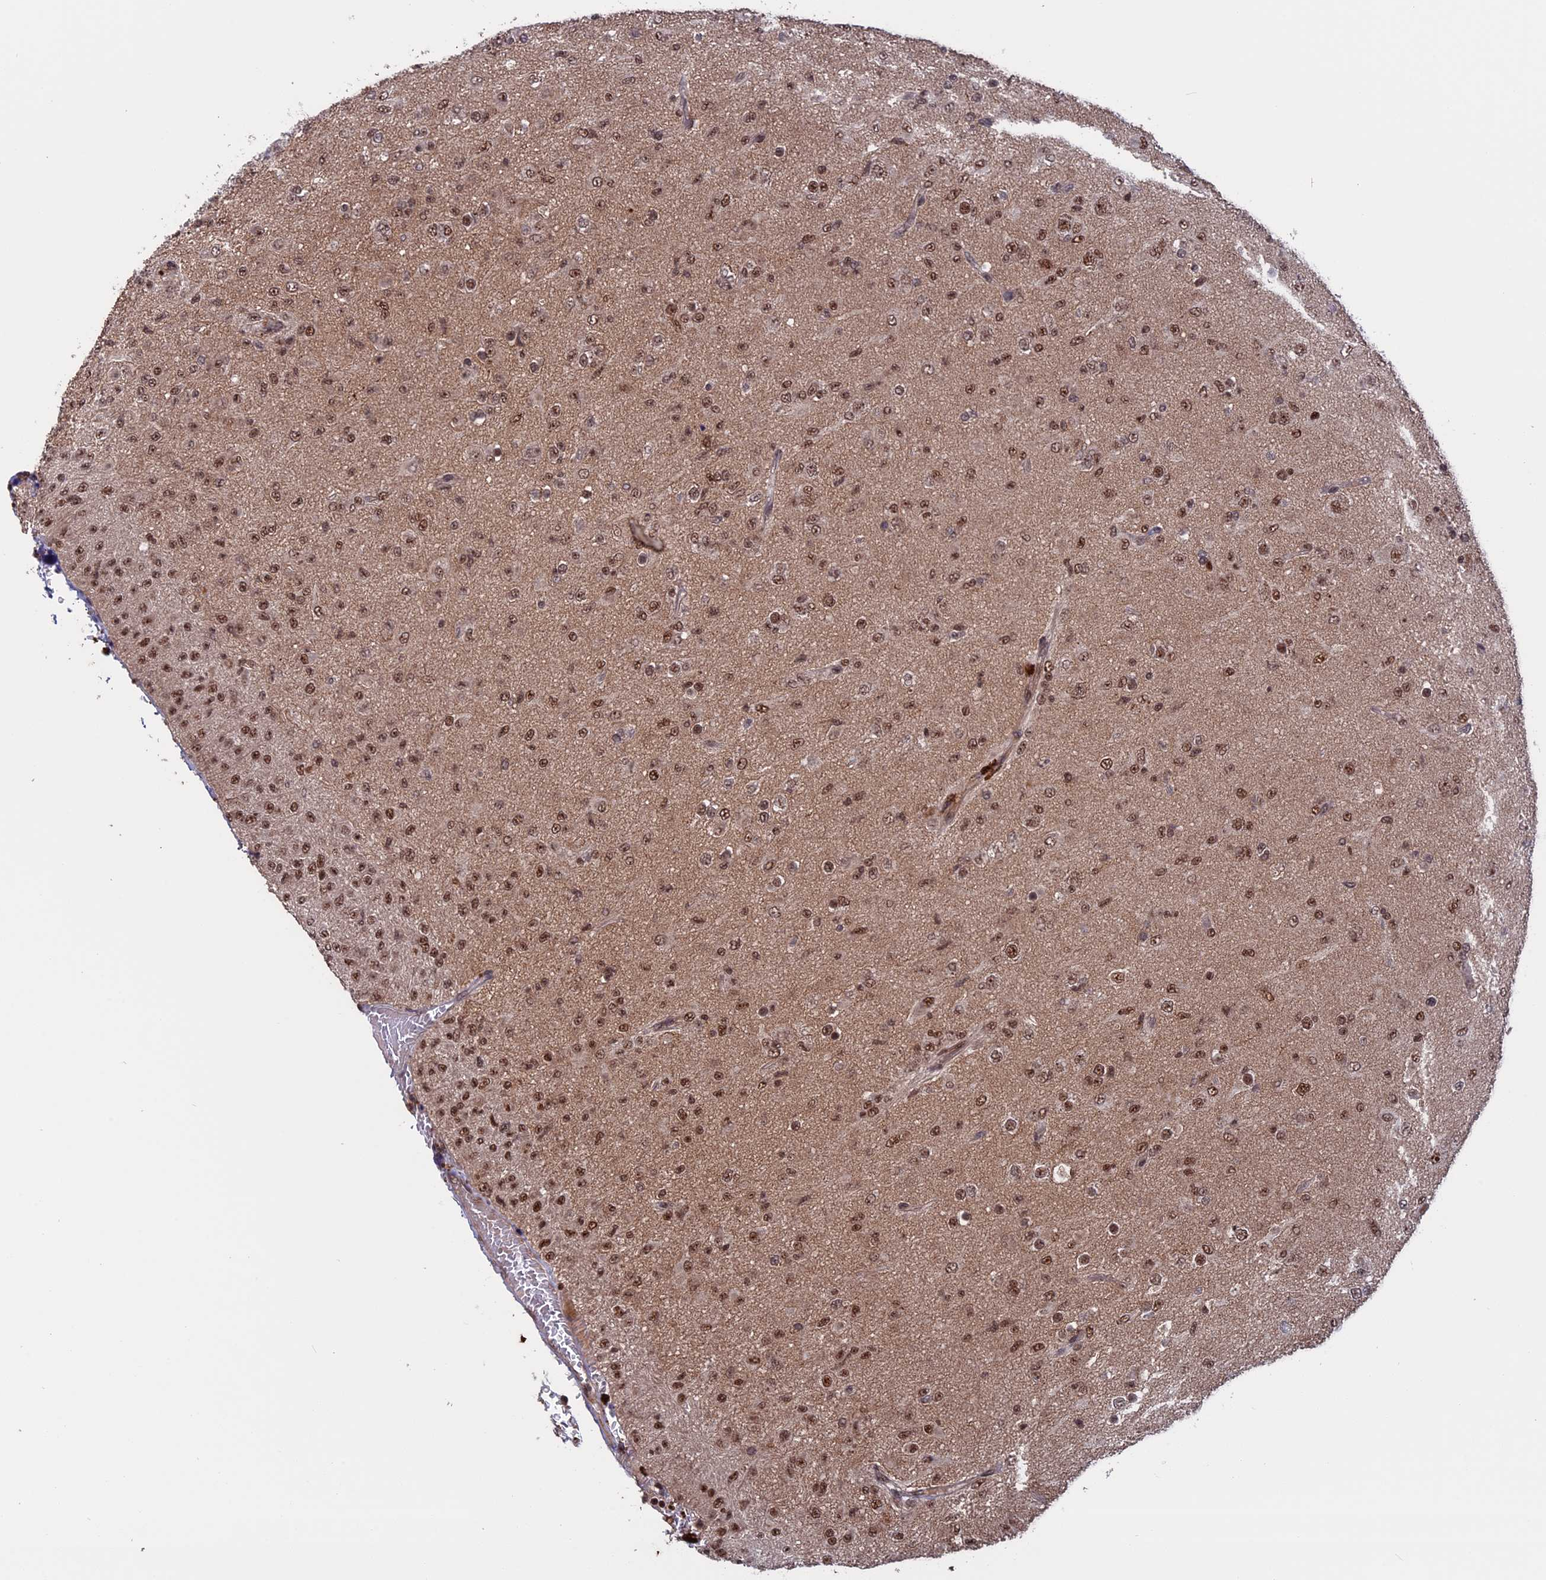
{"staining": {"intensity": "moderate", "quantity": ">75%", "location": "nuclear"}, "tissue": "glioma", "cell_type": "Tumor cells", "image_type": "cancer", "snomed": [{"axis": "morphology", "description": "Glioma, malignant, Low grade"}, {"axis": "topography", "description": "Brain"}], "caption": "A brown stain labels moderate nuclear positivity of a protein in human malignant glioma (low-grade) tumor cells.", "gene": "CACTIN", "patient": {"sex": "male", "age": 65}}